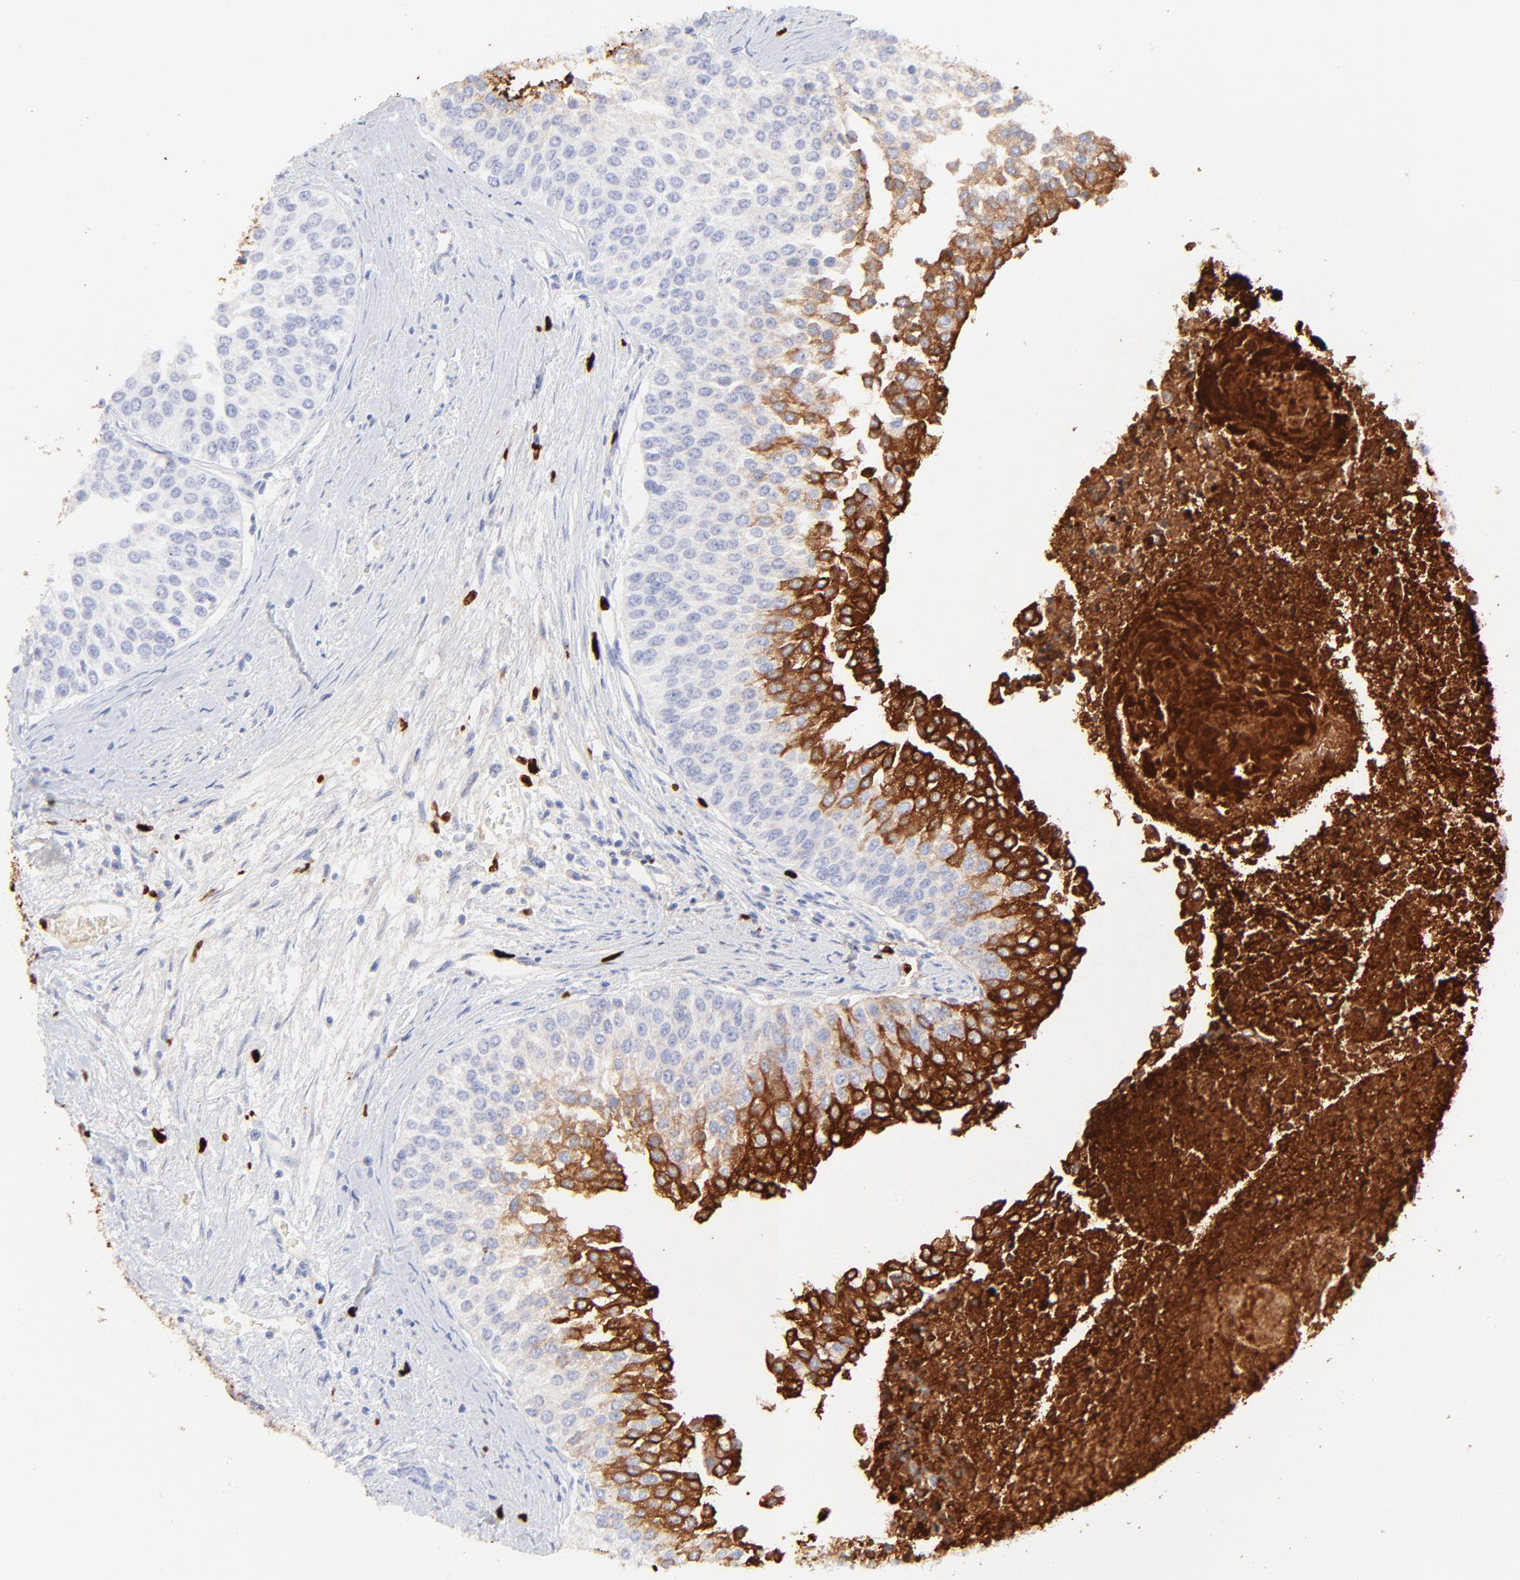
{"staining": {"intensity": "negative", "quantity": "none", "location": "none"}, "tissue": "urothelial cancer", "cell_type": "Tumor cells", "image_type": "cancer", "snomed": [{"axis": "morphology", "description": "Urothelial carcinoma, Low grade"}, {"axis": "topography", "description": "Urinary bladder"}], "caption": "IHC image of neoplastic tissue: low-grade urothelial carcinoma stained with DAB (3,3'-diaminobenzidine) reveals no significant protein positivity in tumor cells. (DAB (3,3'-diaminobenzidine) IHC visualized using brightfield microscopy, high magnification).", "gene": "S100A12", "patient": {"sex": "female", "age": 73}}